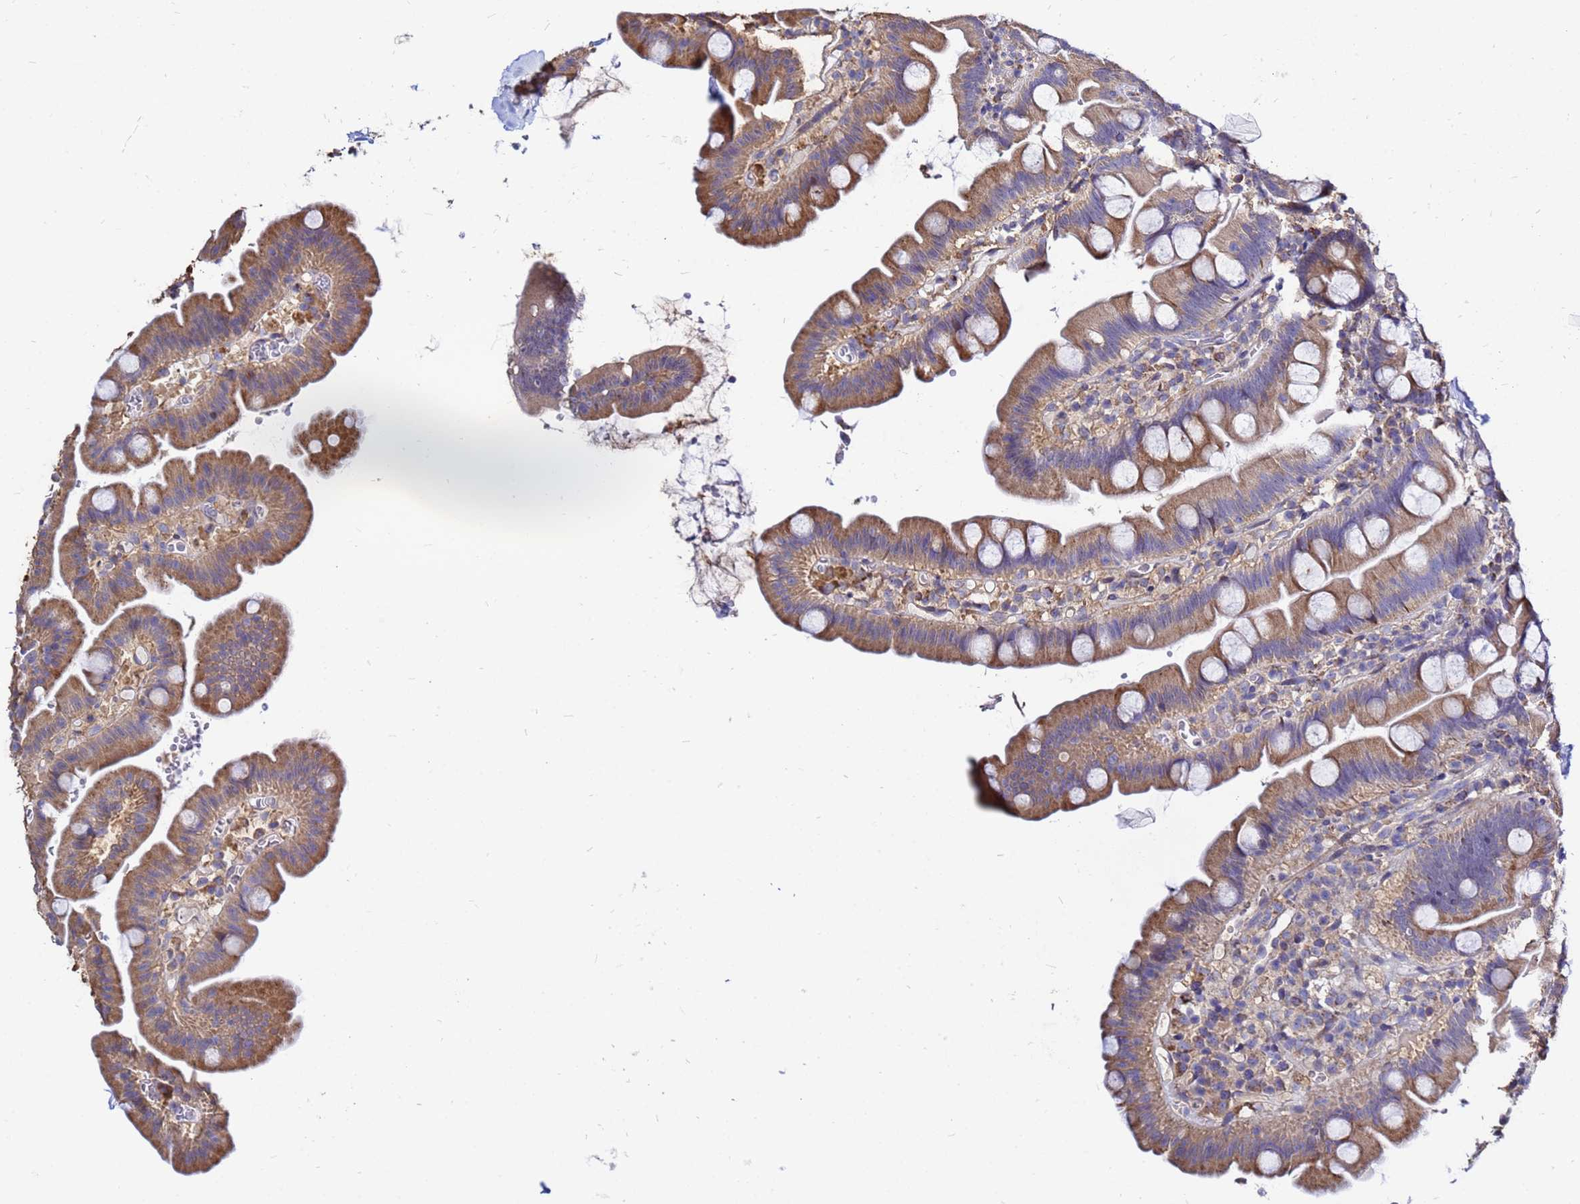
{"staining": {"intensity": "moderate", "quantity": "25%-75%", "location": "cytoplasmic/membranous"}, "tissue": "small intestine", "cell_type": "Glandular cells", "image_type": "normal", "snomed": [{"axis": "morphology", "description": "Normal tissue, NOS"}, {"axis": "topography", "description": "Small intestine"}], "caption": "Glandular cells exhibit moderate cytoplasmic/membranous expression in about 25%-75% of cells in normal small intestine. (brown staining indicates protein expression, while blue staining denotes nuclei).", "gene": "MOB2", "patient": {"sex": "female", "age": 68}}